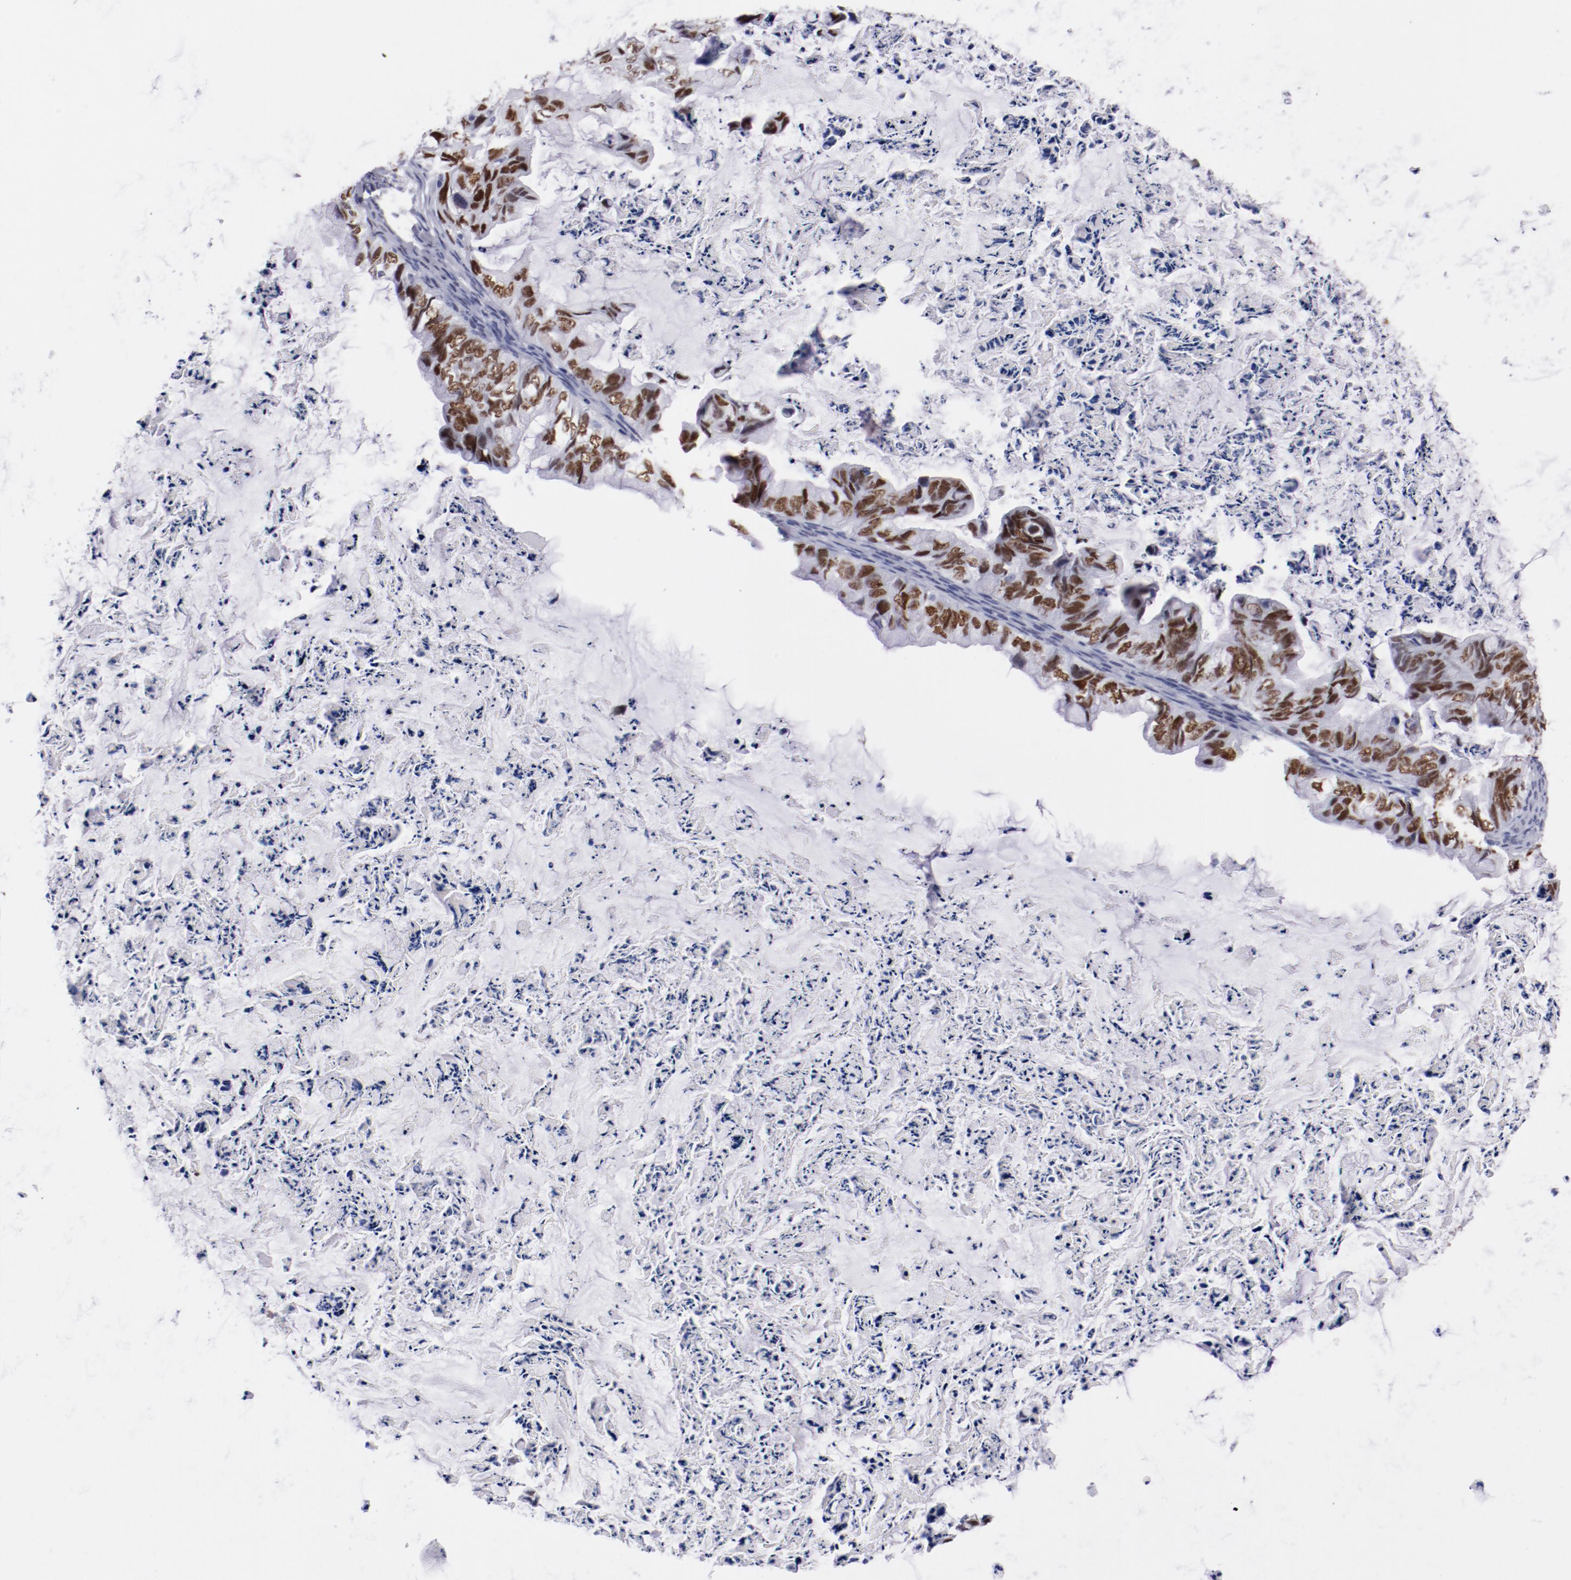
{"staining": {"intensity": "moderate", "quantity": ">75%", "location": "nuclear"}, "tissue": "ovarian cancer", "cell_type": "Tumor cells", "image_type": "cancer", "snomed": [{"axis": "morphology", "description": "Cystadenocarcinoma, mucinous, NOS"}, {"axis": "topography", "description": "Ovary"}], "caption": "Protein staining reveals moderate nuclear positivity in about >75% of tumor cells in ovarian cancer (mucinous cystadenocarcinoma).", "gene": "HNF1B", "patient": {"sex": "female", "age": 36}}